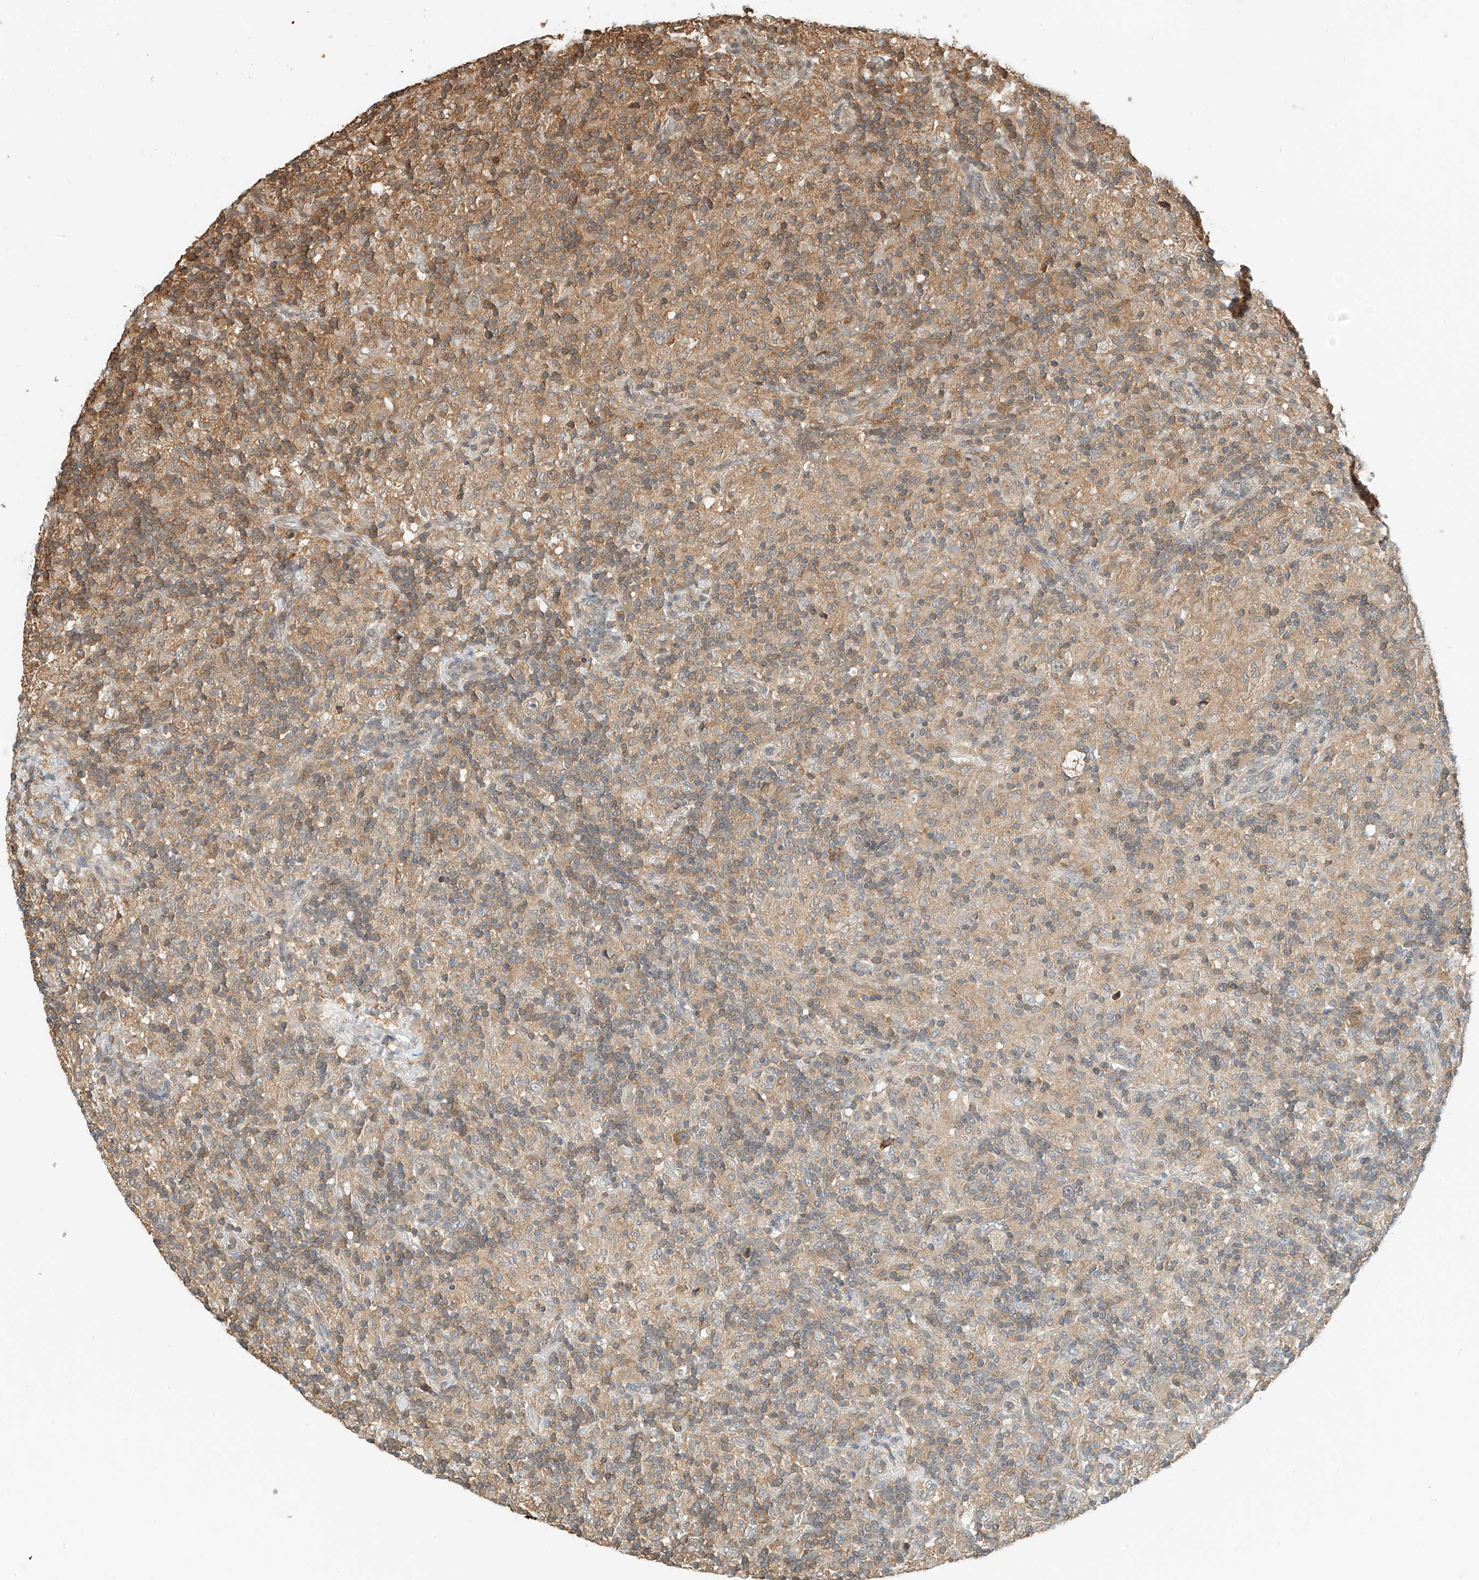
{"staining": {"intensity": "moderate", "quantity": "25%-75%", "location": "cytoplasmic/membranous"}, "tissue": "lymphoma", "cell_type": "Tumor cells", "image_type": "cancer", "snomed": [{"axis": "morphology", "description": "Hodgkin's disease, NOS"}, {"axis": "topography", "description": "Lymph node"}], "caption": "This histopathology image reveals lymphoma stained with immunohistochemistry to label a protein in brown. The cytoplasmic/membranous of tumor cells show moderate positivity for the protein. Nuclei are counter-stained blue.", "gene": "PPA2", "patient": {"sex": "male", "age": 70}}